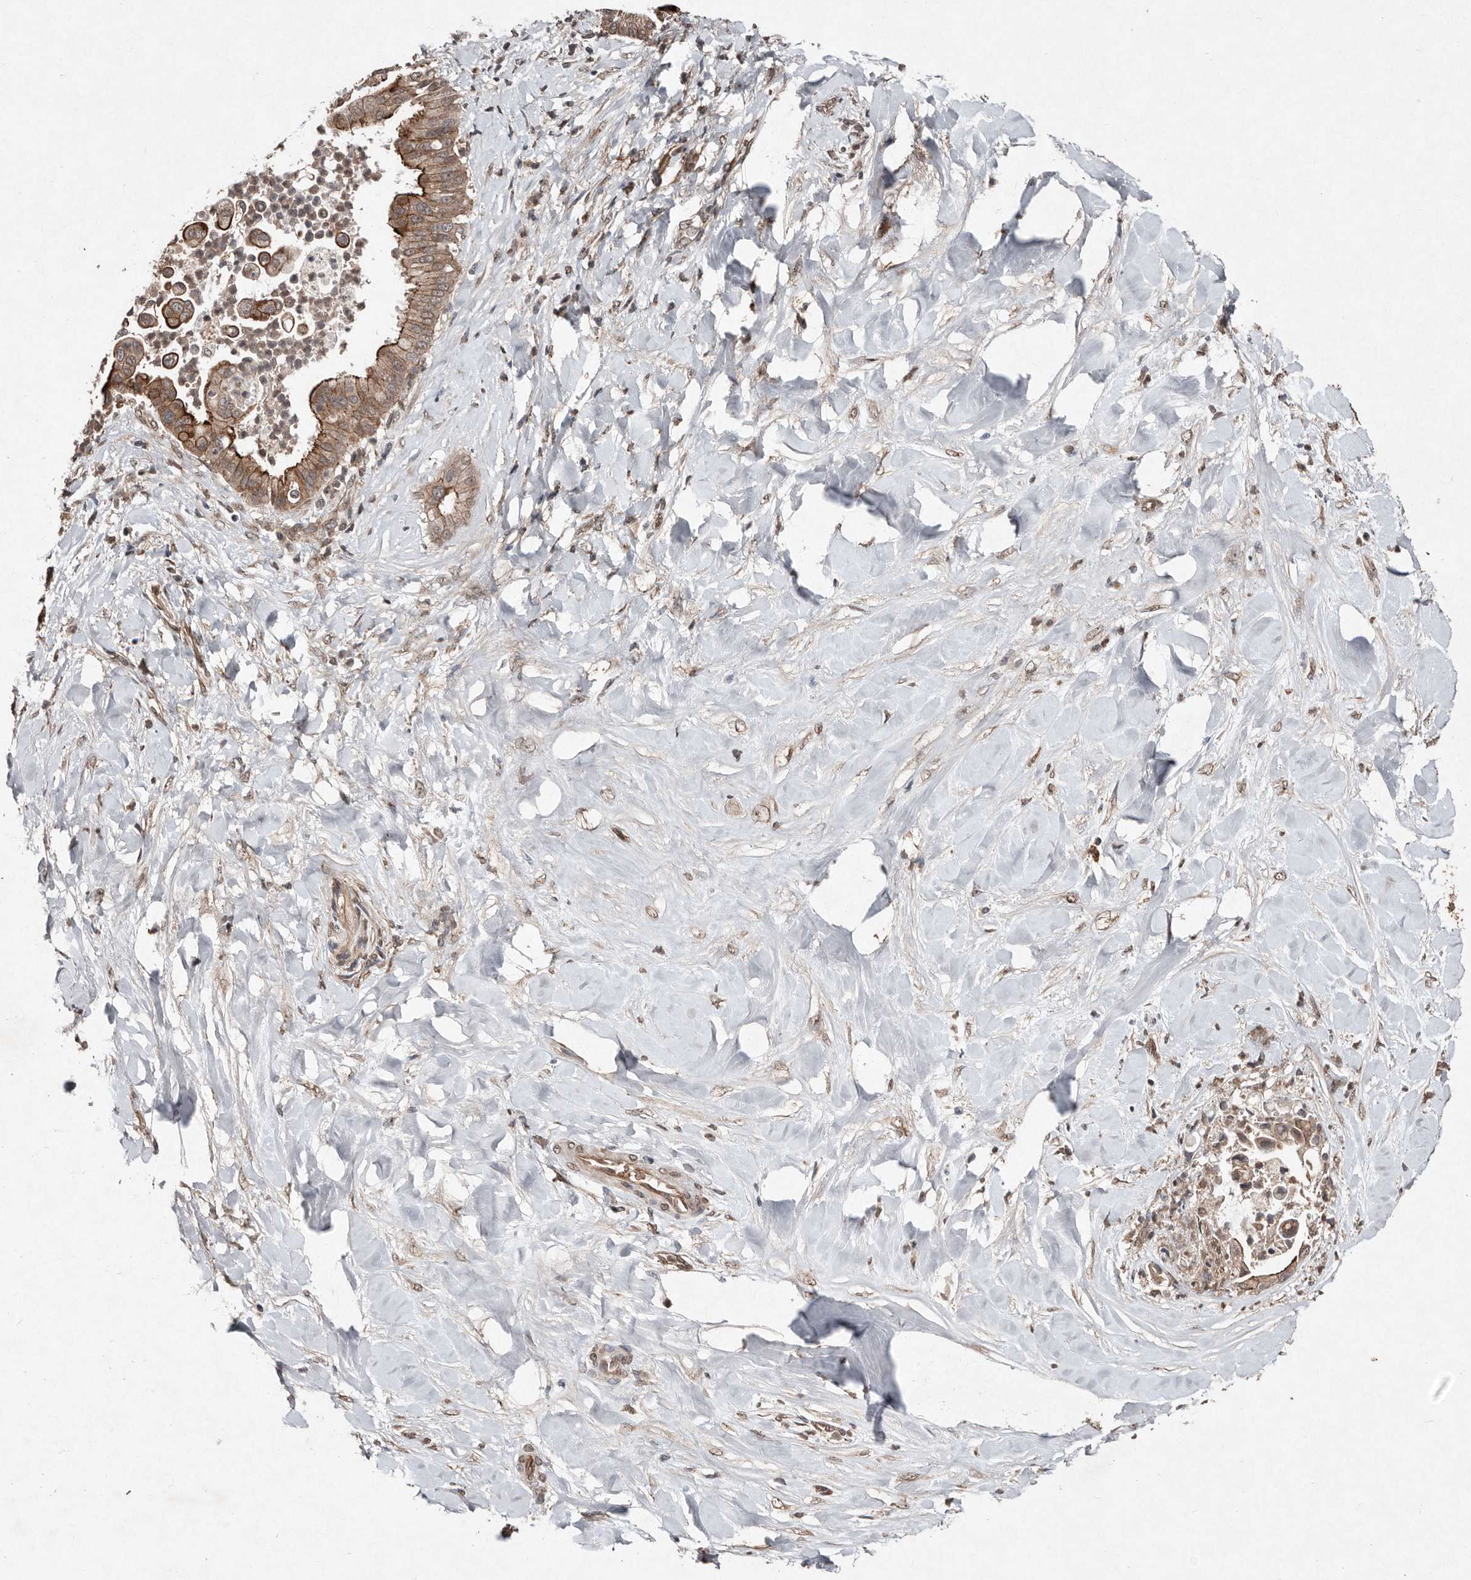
{"staining": {"intensity": "moderate", "quantity": ">75%", "location": "cytoplasmic/membranous"}, "tissue": "liver cancer", "cell_type": "Tumor cells", "image_type": "cancer", "snomed": [{"axis": "morphology", "description": "Cholangiocarcinoma"}, {"axis": "topography", "description": "Liver"}], "caption": "This is a photomicrograph of IHC staining of liver cancer, which shows moderate expression in the cytoplasmic/membranous of tumor cells.", "gene": "DIP2C", "patient": {"sex": "female", "age": 54}}